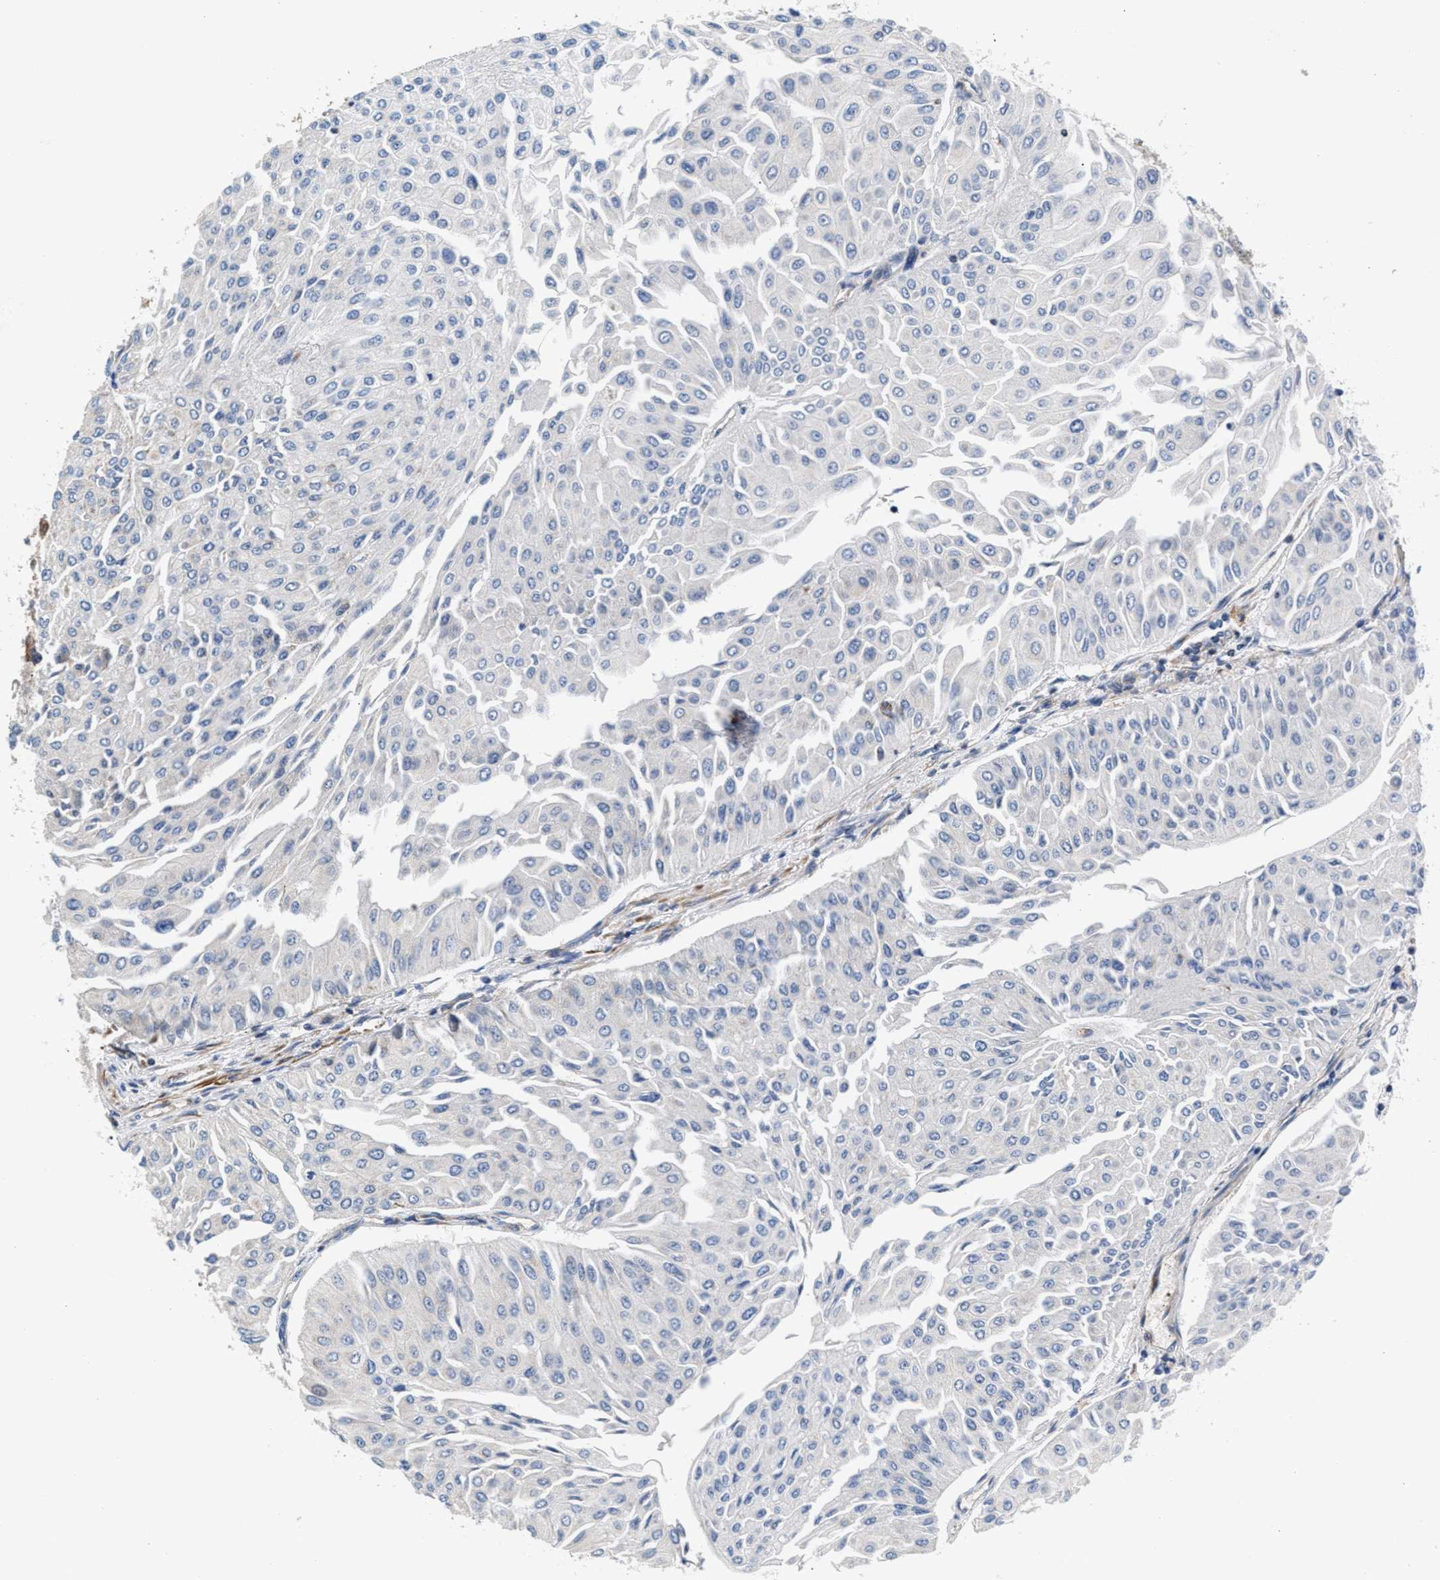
{"staining": {"intensity": "moderate", "quantity": "25%-75%", "location": "cytoplasmic/membranous"}, "tissue": "urothelial cancer", "cell_type": "Tumor cells", "image_type": "cancer", "snomed": [{"axis": "morphology", "description": "Urothelial carcinoma, Low grade"}, {"axis": "topography", "description": "Urinary bladder"}], "caption": "IHC photomicrograph of neoplastic tissue: human urothelial cancer stained using IHC displays medium levels of moderate protein expression localized specifically in the cytoplasmic/membranous of tumor cells, appearing as a cytoplasmic/membranous brown color.", "gene": "SGK1", "patient": {"sex": "male", "age": 67}}